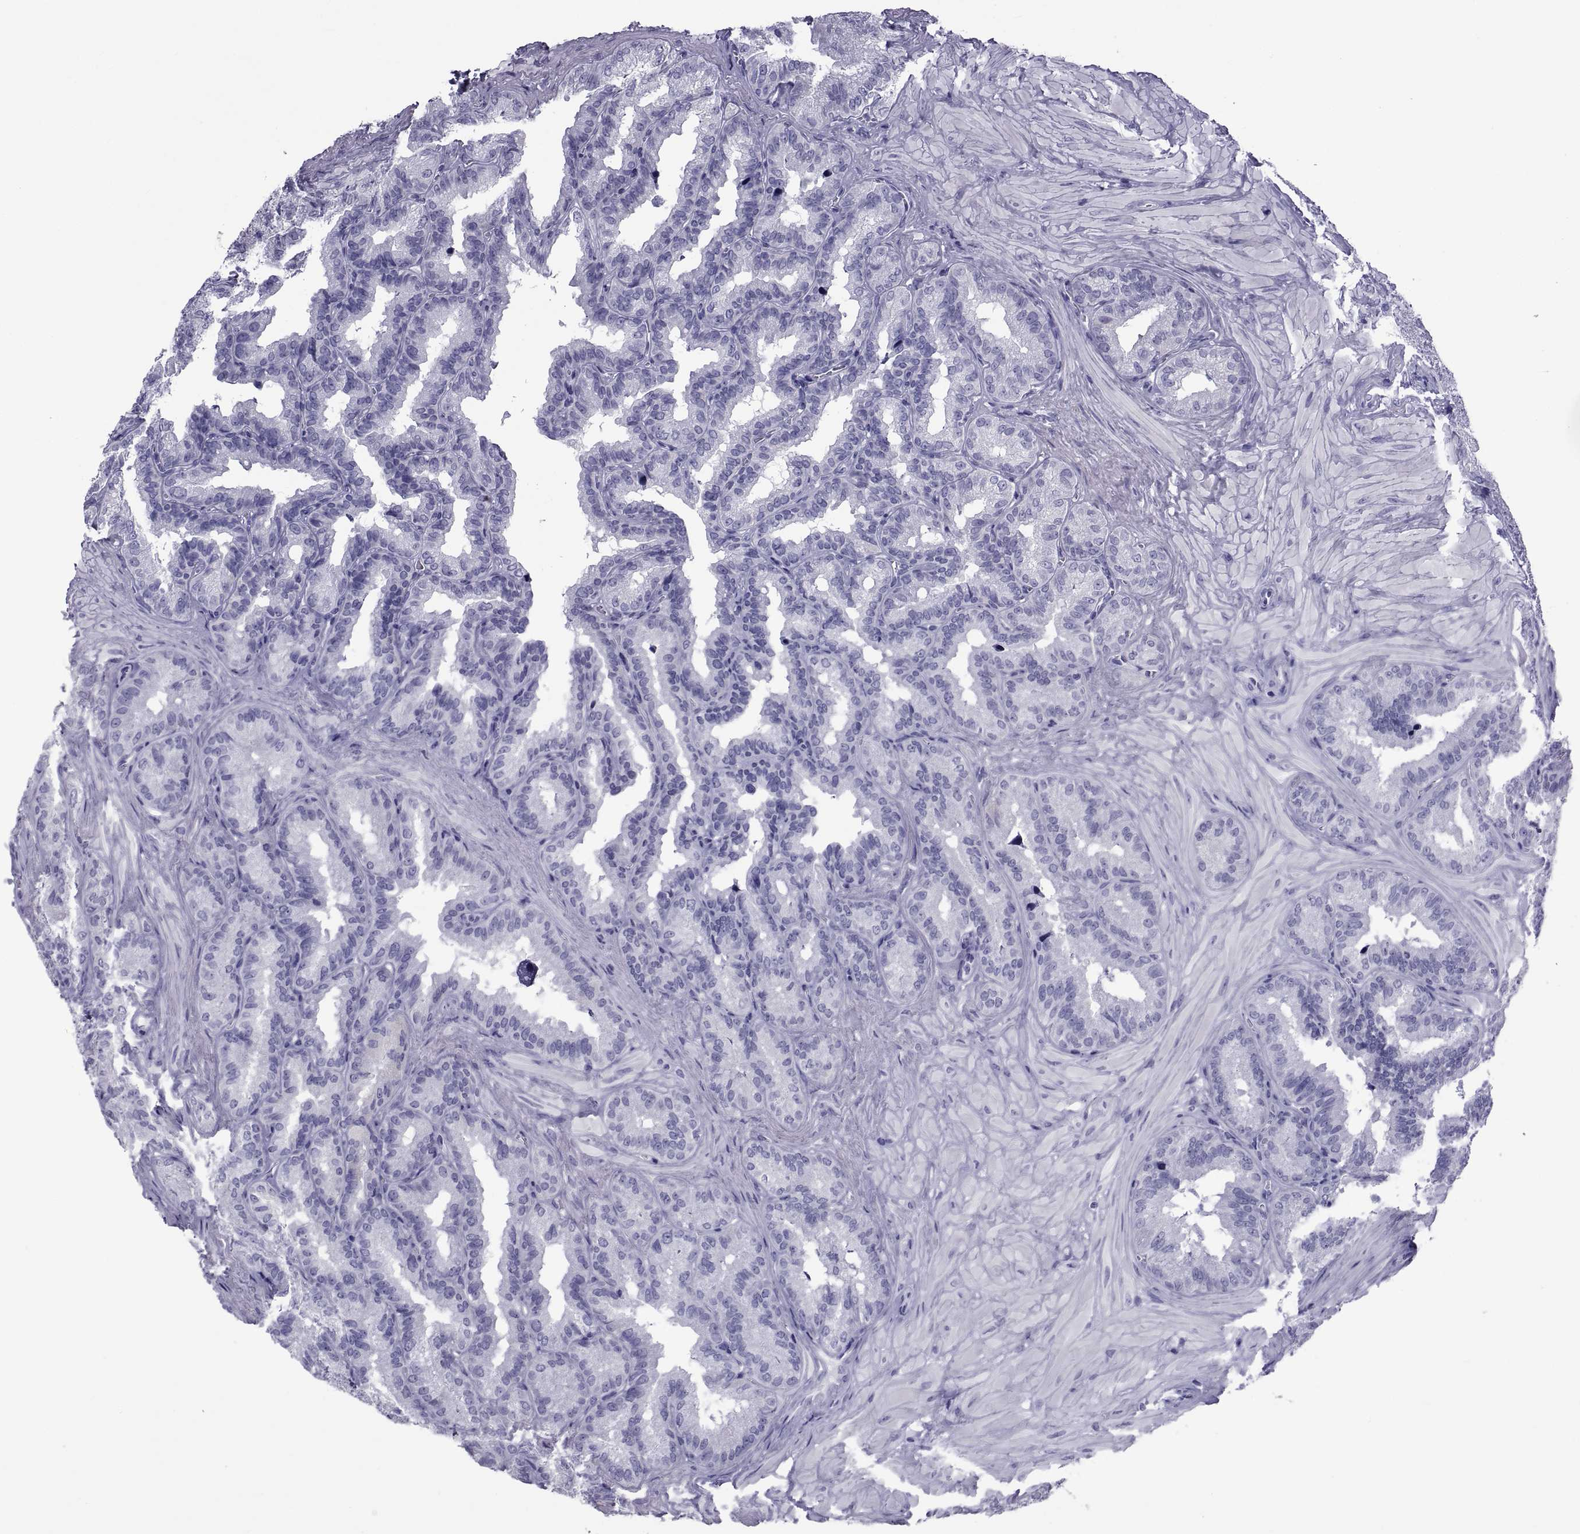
{"staining": {"intensity": "negative", "quantity": "none", "location": "none"}, "tissue": "seminal vesicle", "cell_type": "Glandular cells", "image_type": "normal", "snomed": [{"axis": "morphology", "description": "Normal tissue, NOS"}, {"axis": "topography", "description": "Seminal veicle"}], "caption": "This is an immunohistochemistry (IHC) photomicrograph of unremarkable human seminal vesicle. There is no expression in glandular cells.", "gene": "NPTX2", "patient": {"sex": "male", "age": 37}}